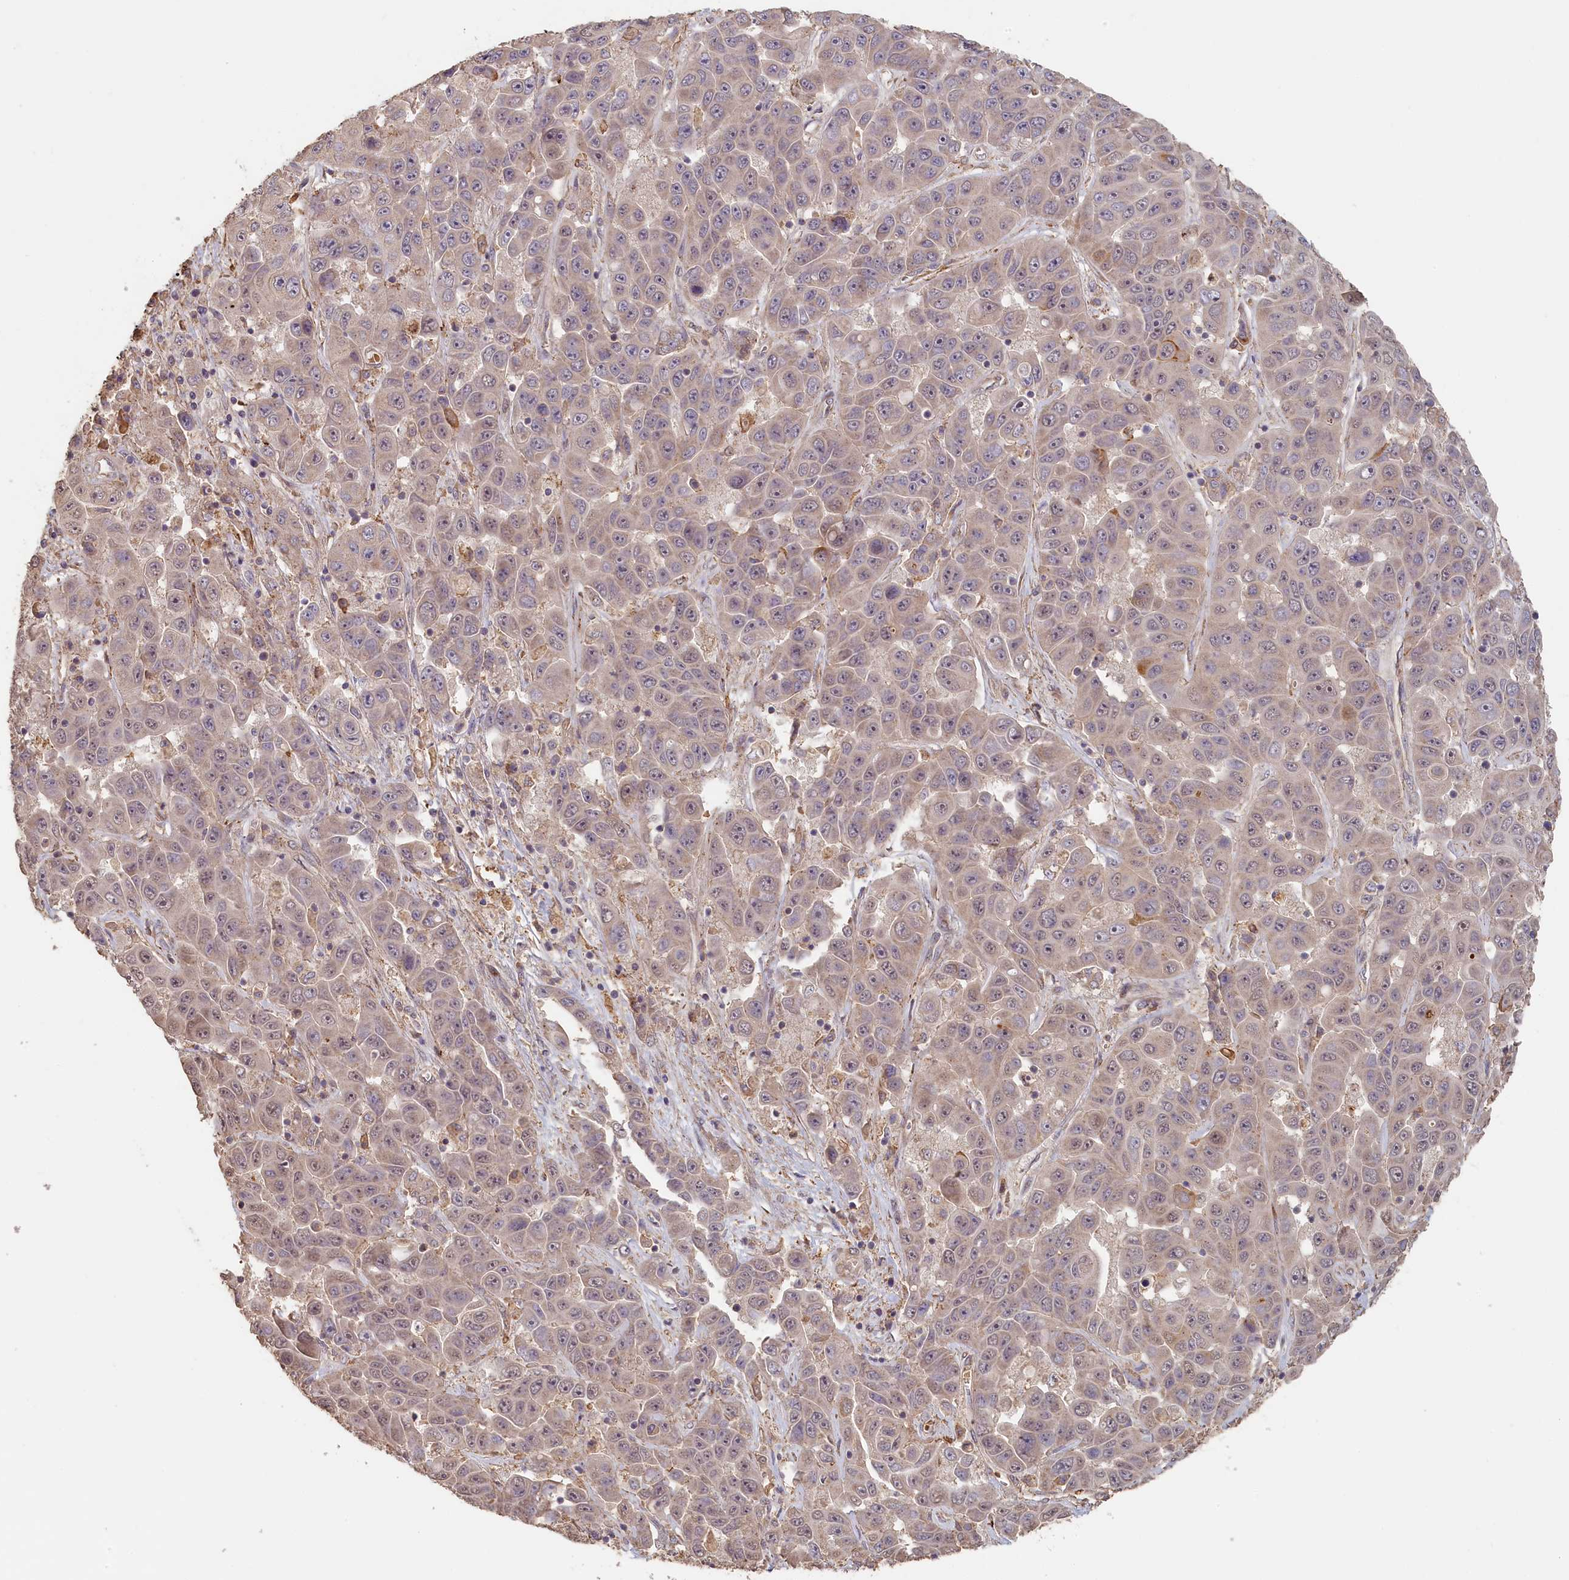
{"staining": {"intensity": "weak", "quantity": "<25%", "location": "cytoplasmic/membranous"}, "tissue": "liver cancer", "cell_type": "Tumor cells", "image_type": "cancer", "snomed": [{"axis": "morphology", "description": "Cholangiocarcinoma"}, {"axis": "topography", "description": "Liver"}], "caption": "Protein analysis of liver cholangiocarcinoma shows no significant positivity in tumor cells.", "gene": "STX16", "patient": {"sex": "female", "age": 52}}